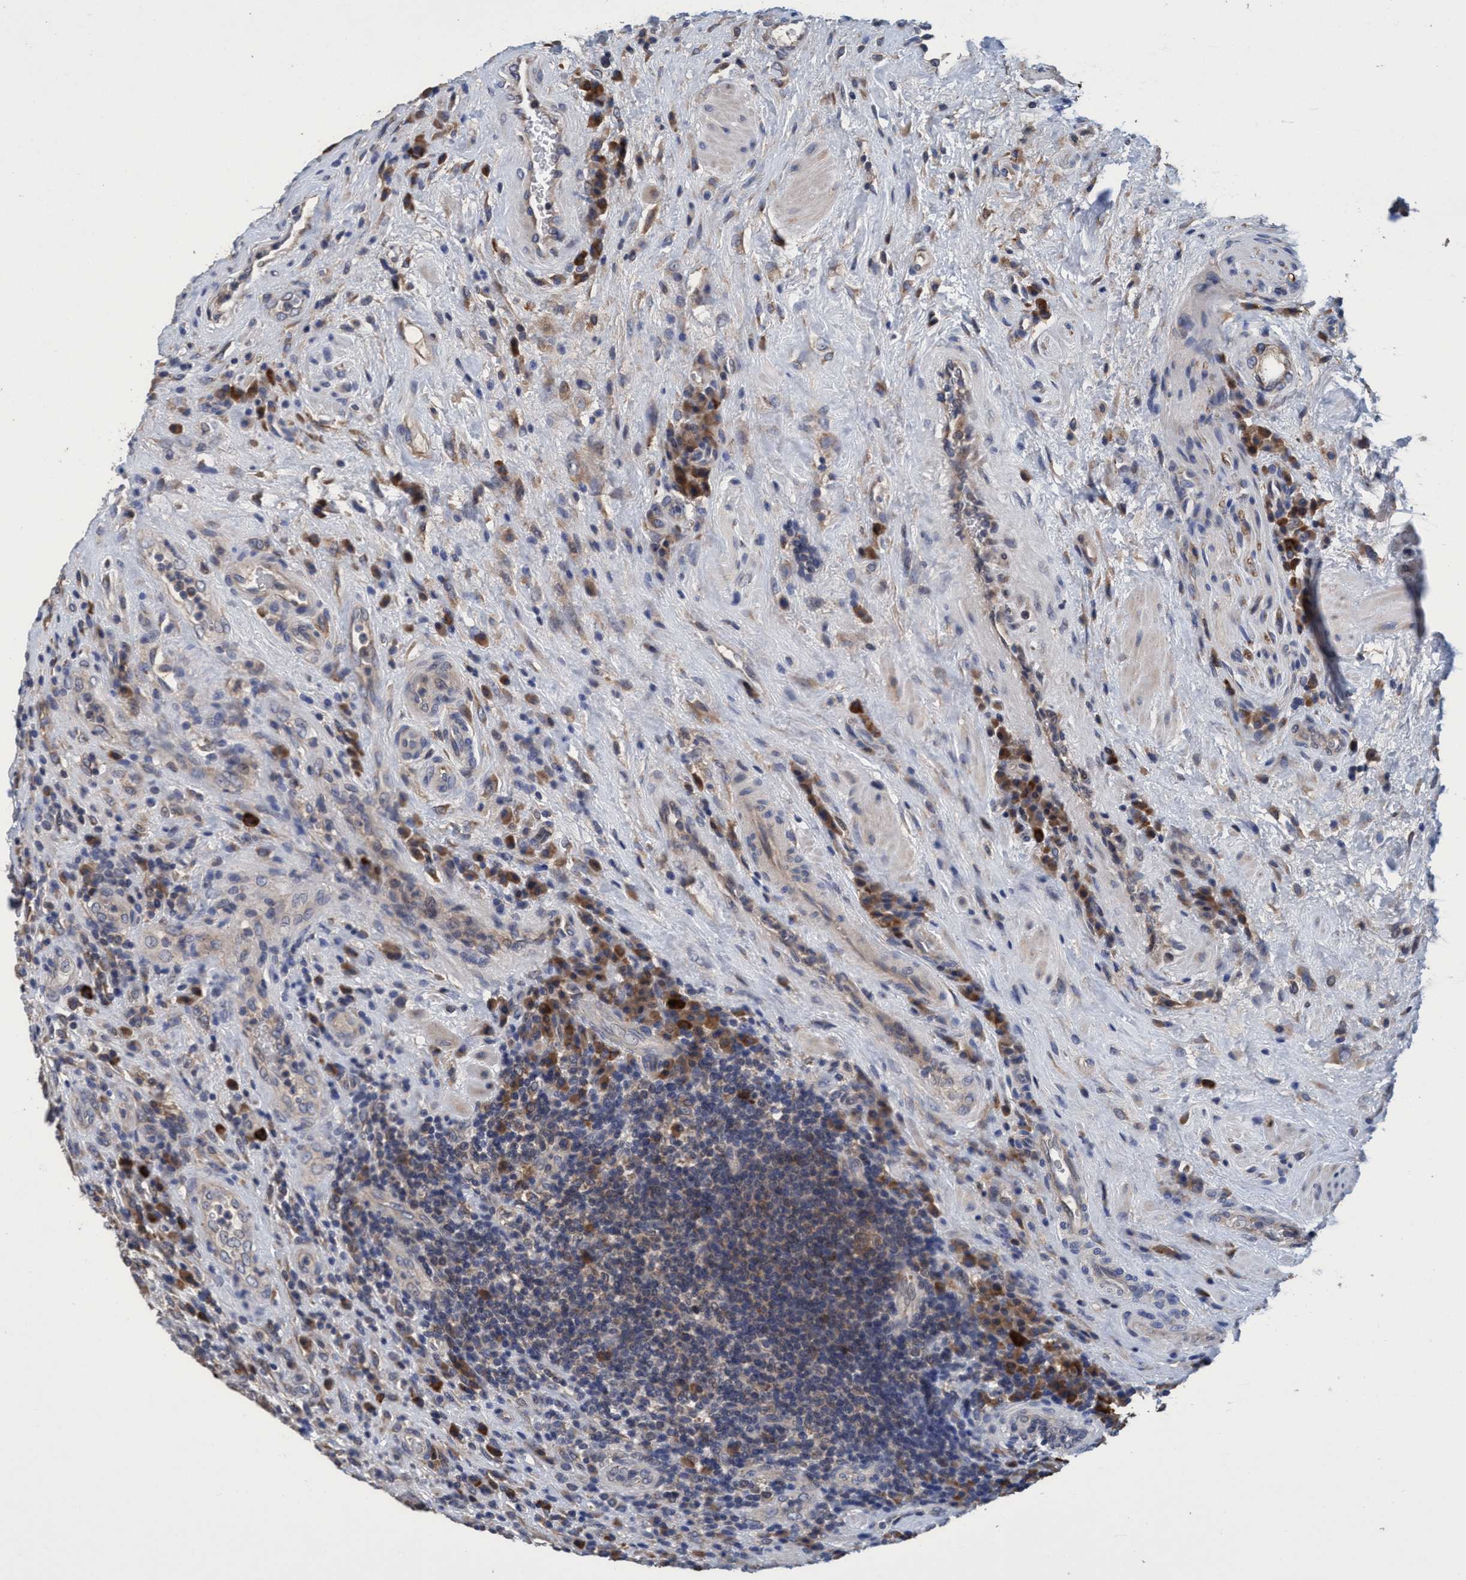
{"staining": {"intensity": "weak", "quantity": ">75%", "location": "cytoplasmic/membranous"}, "tissue": "urothelial cancer", "cell_type": "Tumor cells", "image_type": "cancer", "snomed": [{"axis": "morphology", "description": "Urothelial carcinoma, High grade"}, {"axis": "topography", "description": "Urinary bladder"}], "caption": "Protein staining of urothelial cancer tissue demonstrates weak cytoplasmic/membranous staining in about >75% of tumor cells.", "gene": "CALCOCO2", "patient": {"sex": "female", "age": 82}}